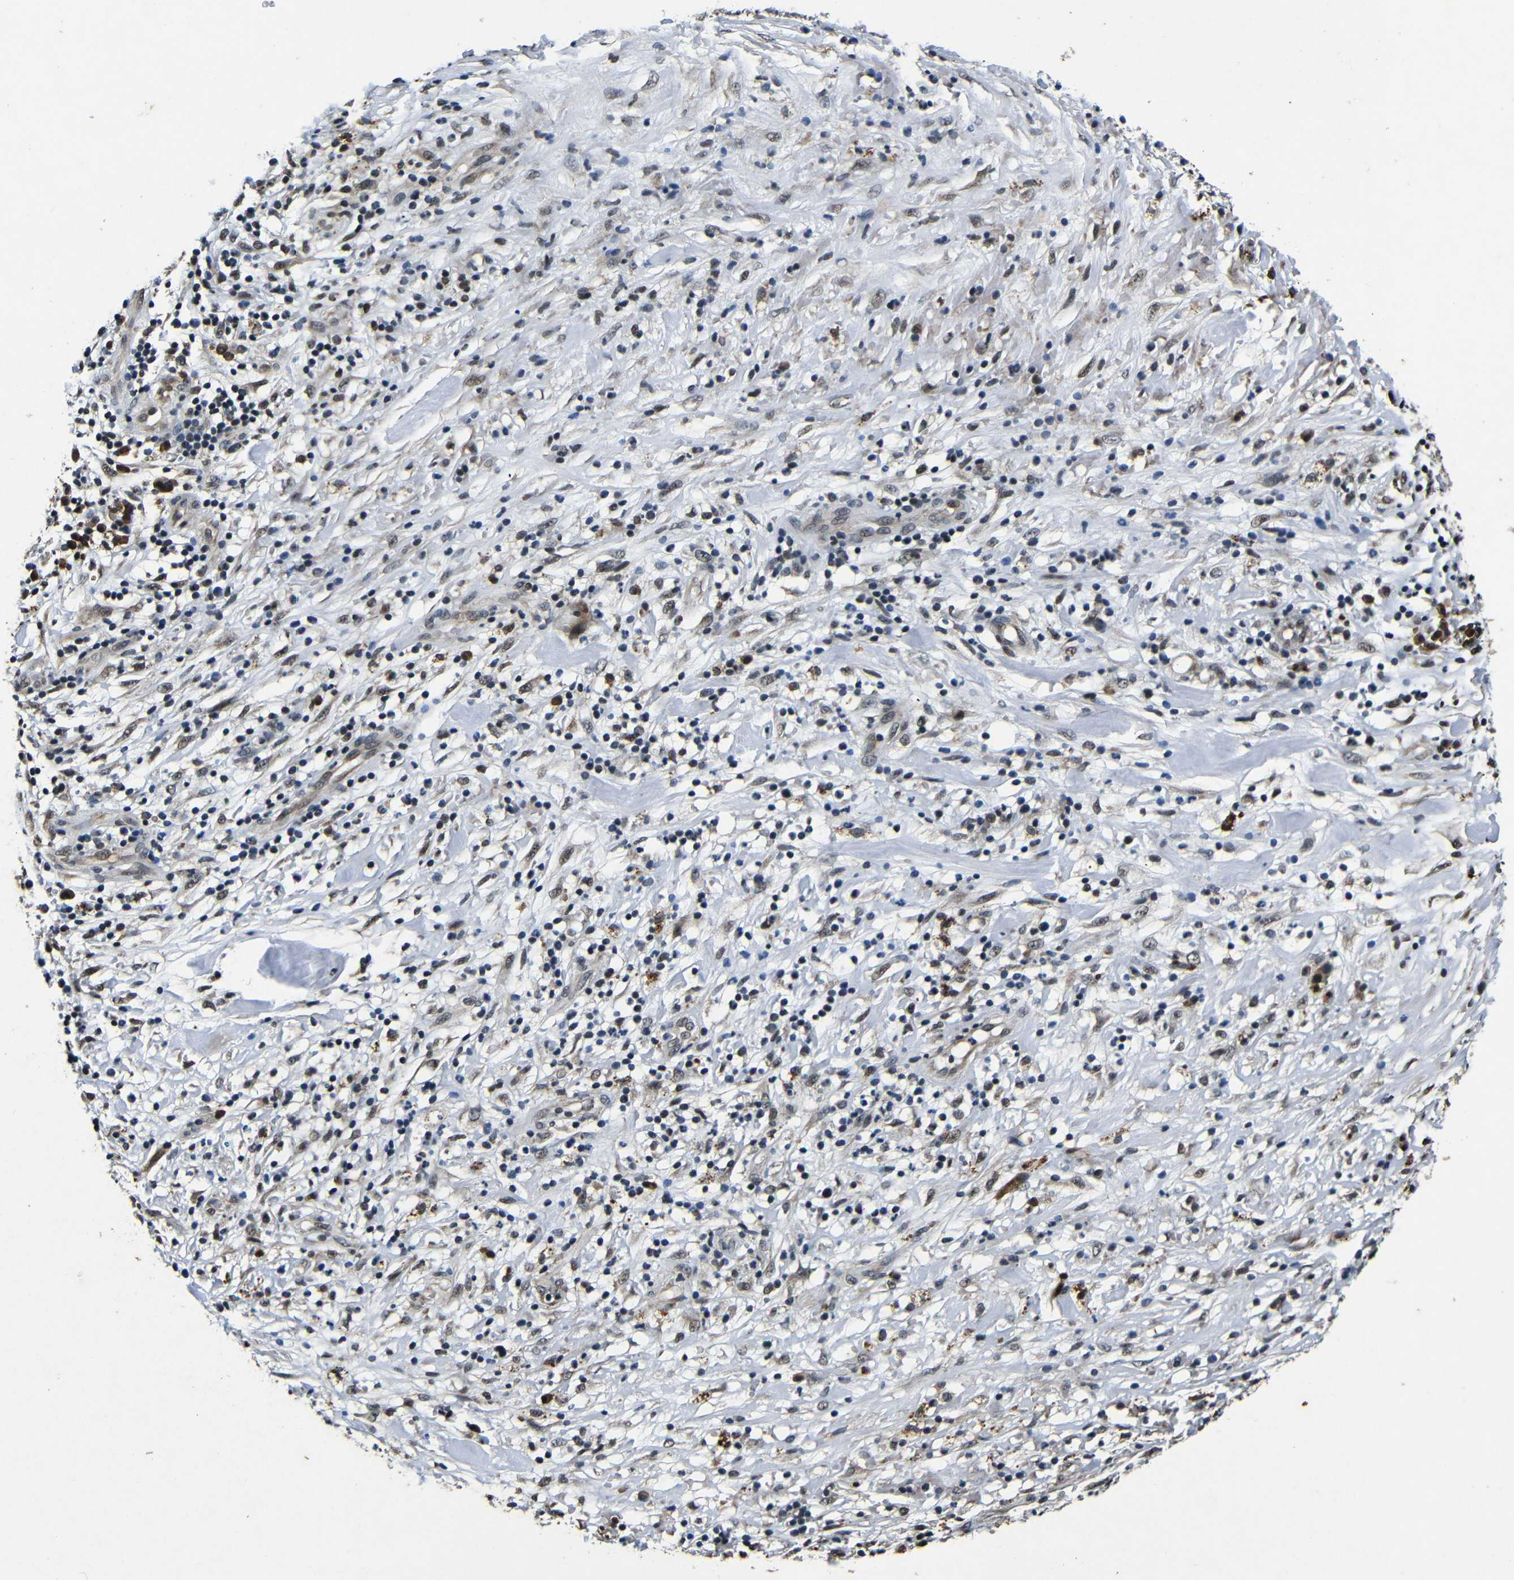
{"staining": {"intensity": "moderate", "quantity": ">75%", "location": "cytoplasmic/membranous,nuclear"}, "tissue": "melanoma", "cell_type": "Tumor cells", "image_type": "cancer", "snomed": [{"axis": "morphology", "description": "Necrosis, NOS"}, {"axis": "morphology", "description": "Malignant melanoma, NOS"}, {"axis": "topography", "description": "Skin"}], "caption": "Moderate cytoplasmic/membranous and nuclear staining for a protein is identified in approximately >75% of tumor cells of malignant melanoma using immunohistochemistry.", "gene": "FOXD4", "patient": {"sex": "female", "age": 87}}